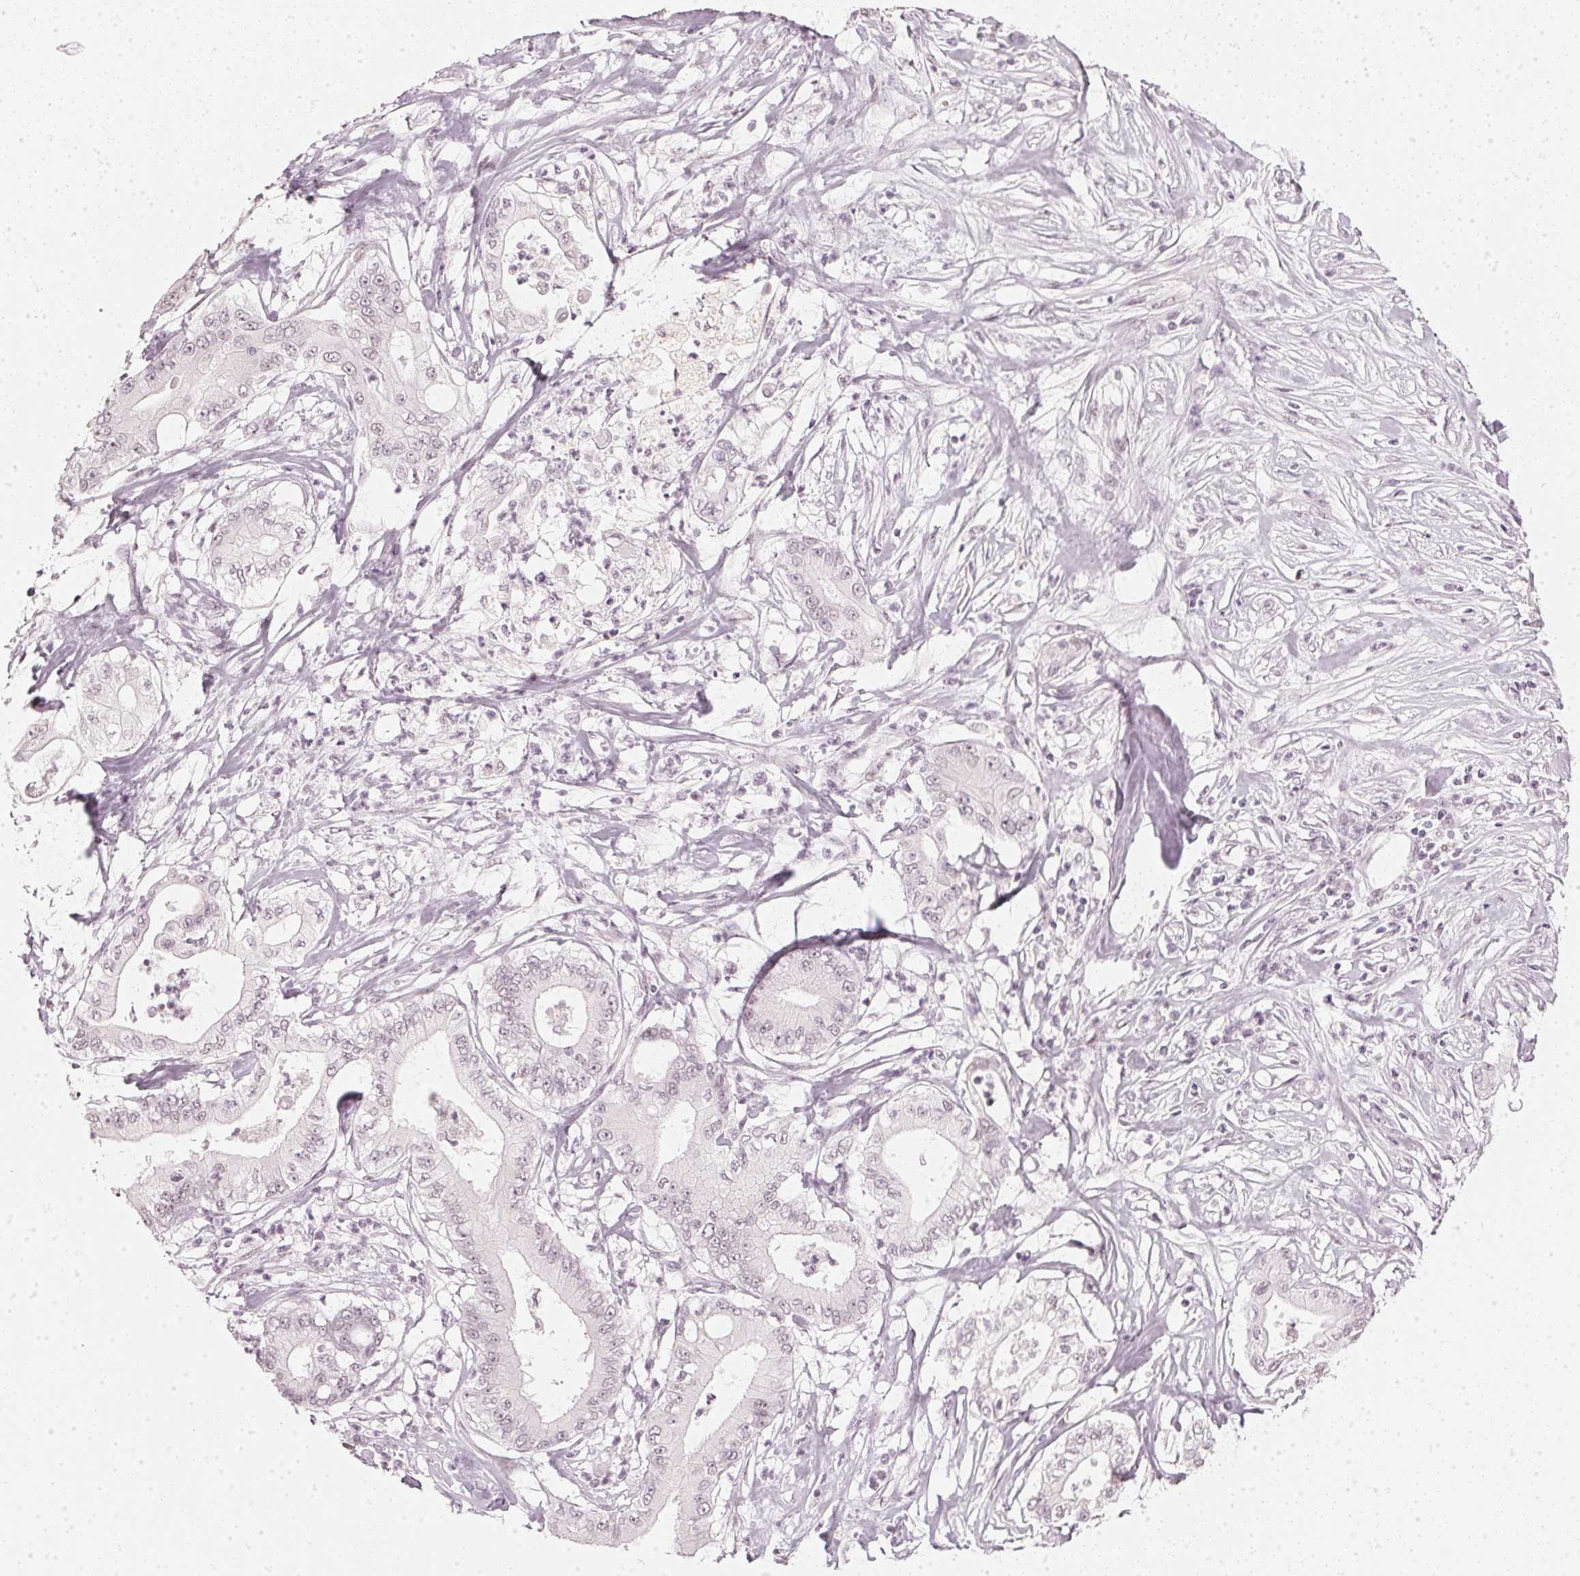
{"staining": {"intensity": "negative", "quantity": "none", "location": "none"}, "tissue": "pancreatic cancer", "cell_type": "Tumor cells", "image_type": "cancer", "snomed": [{"axis": "morphology", "description": "Adenocarcinoma, NOS"}, {"axis": "topography", "description": "Pancreas"}], "caption": "Immunohistochemistry micrograph of neoplastic tissue: human pancreatic cancer stained with DAB (3,3'-diaminobenzidine) demonstrates no significant protein positivity in tumor cells. (Brightfield microscopy of DAB immunohistochemistry at high magnification).", "gene": "DNAJC6", "patient": {"sex": "male", "age": 71}}